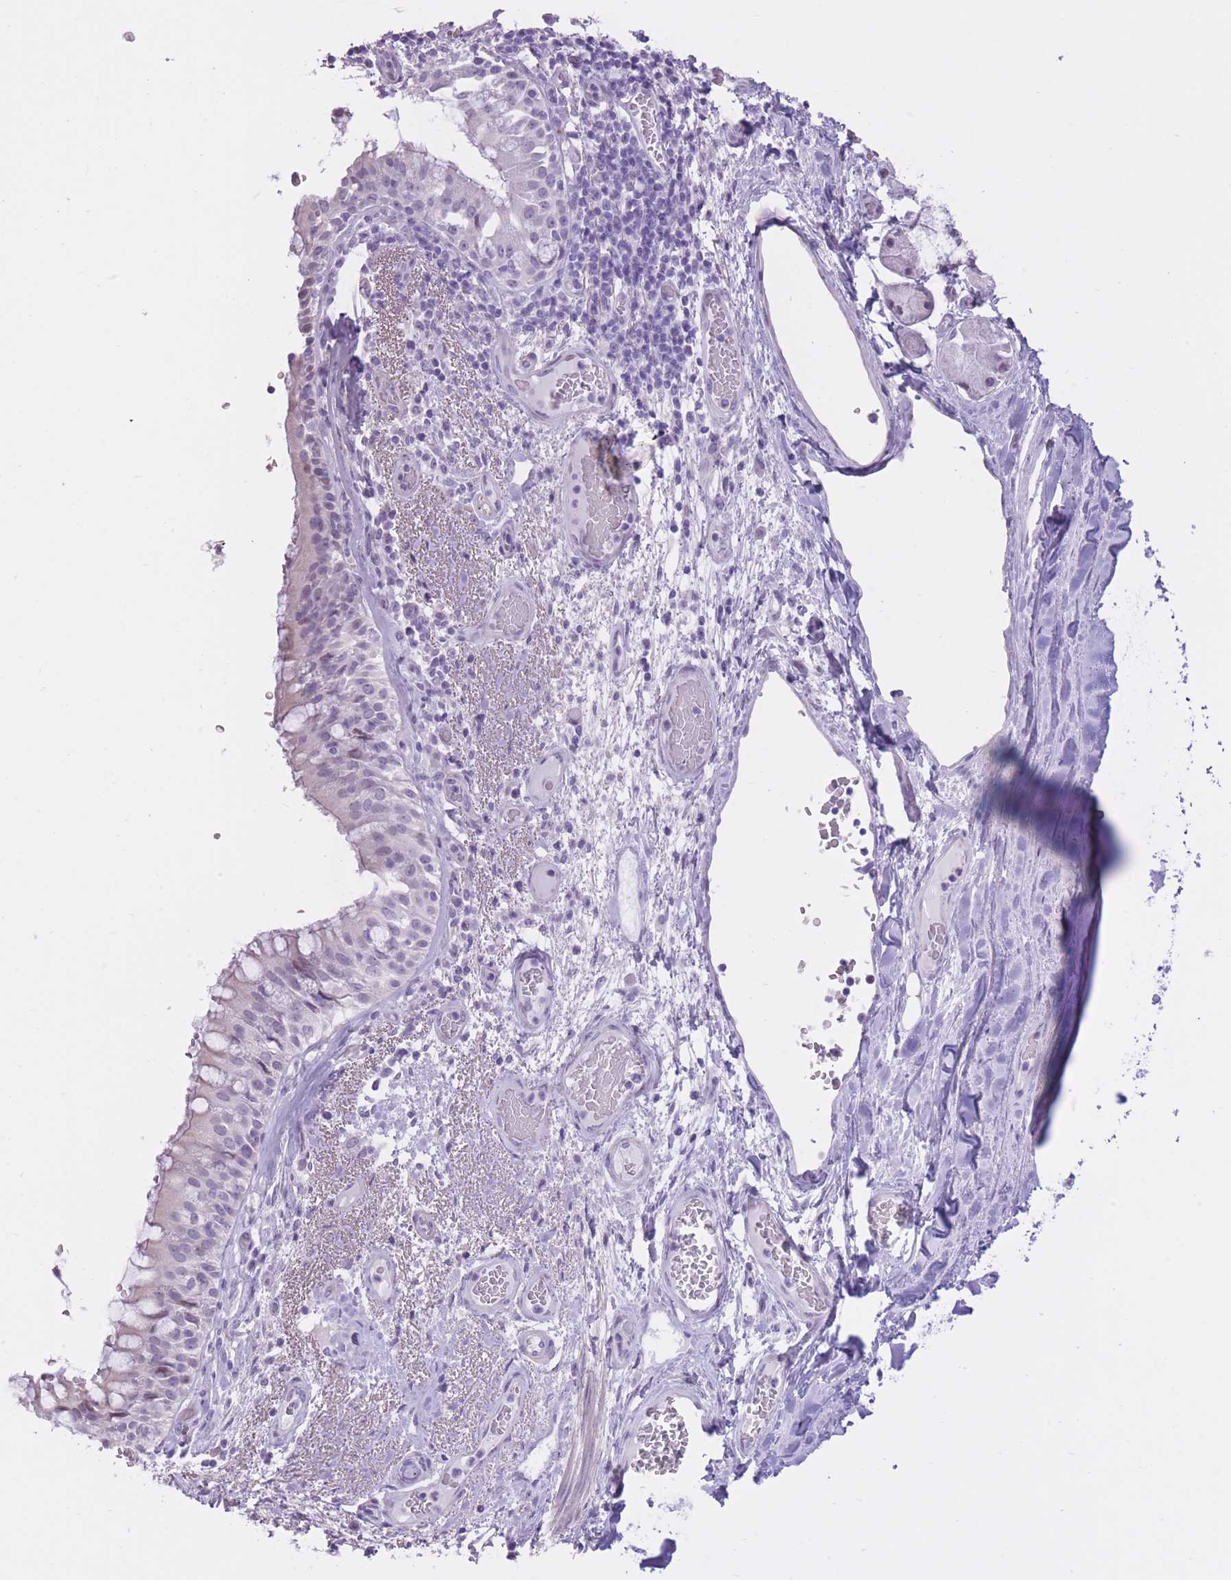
{"staining": {"intensity": "weak", "quantity": "<25%", "location": "nuclear"}, "tissue": "bronchus", "cell_type": "Respiratory epithelial cells", "image_type": "normal", "snomed": [{"axis": "morphology", "description": "Normal tissue, NOS"}, {"axis": "topography", "description": "Cartilage tissue"}, {"axis": "topography", "description": "Bronchus"}], "caption": "Immunohistochemistry (IHC) image of benign bronchus: bronchus stained with DAB (3,3'-diaminobenzidine) displays no significant protein staining in respiratory epithelial cells.", "gene": "WDR70", "patient": {"sex": "male", "age": 63}}